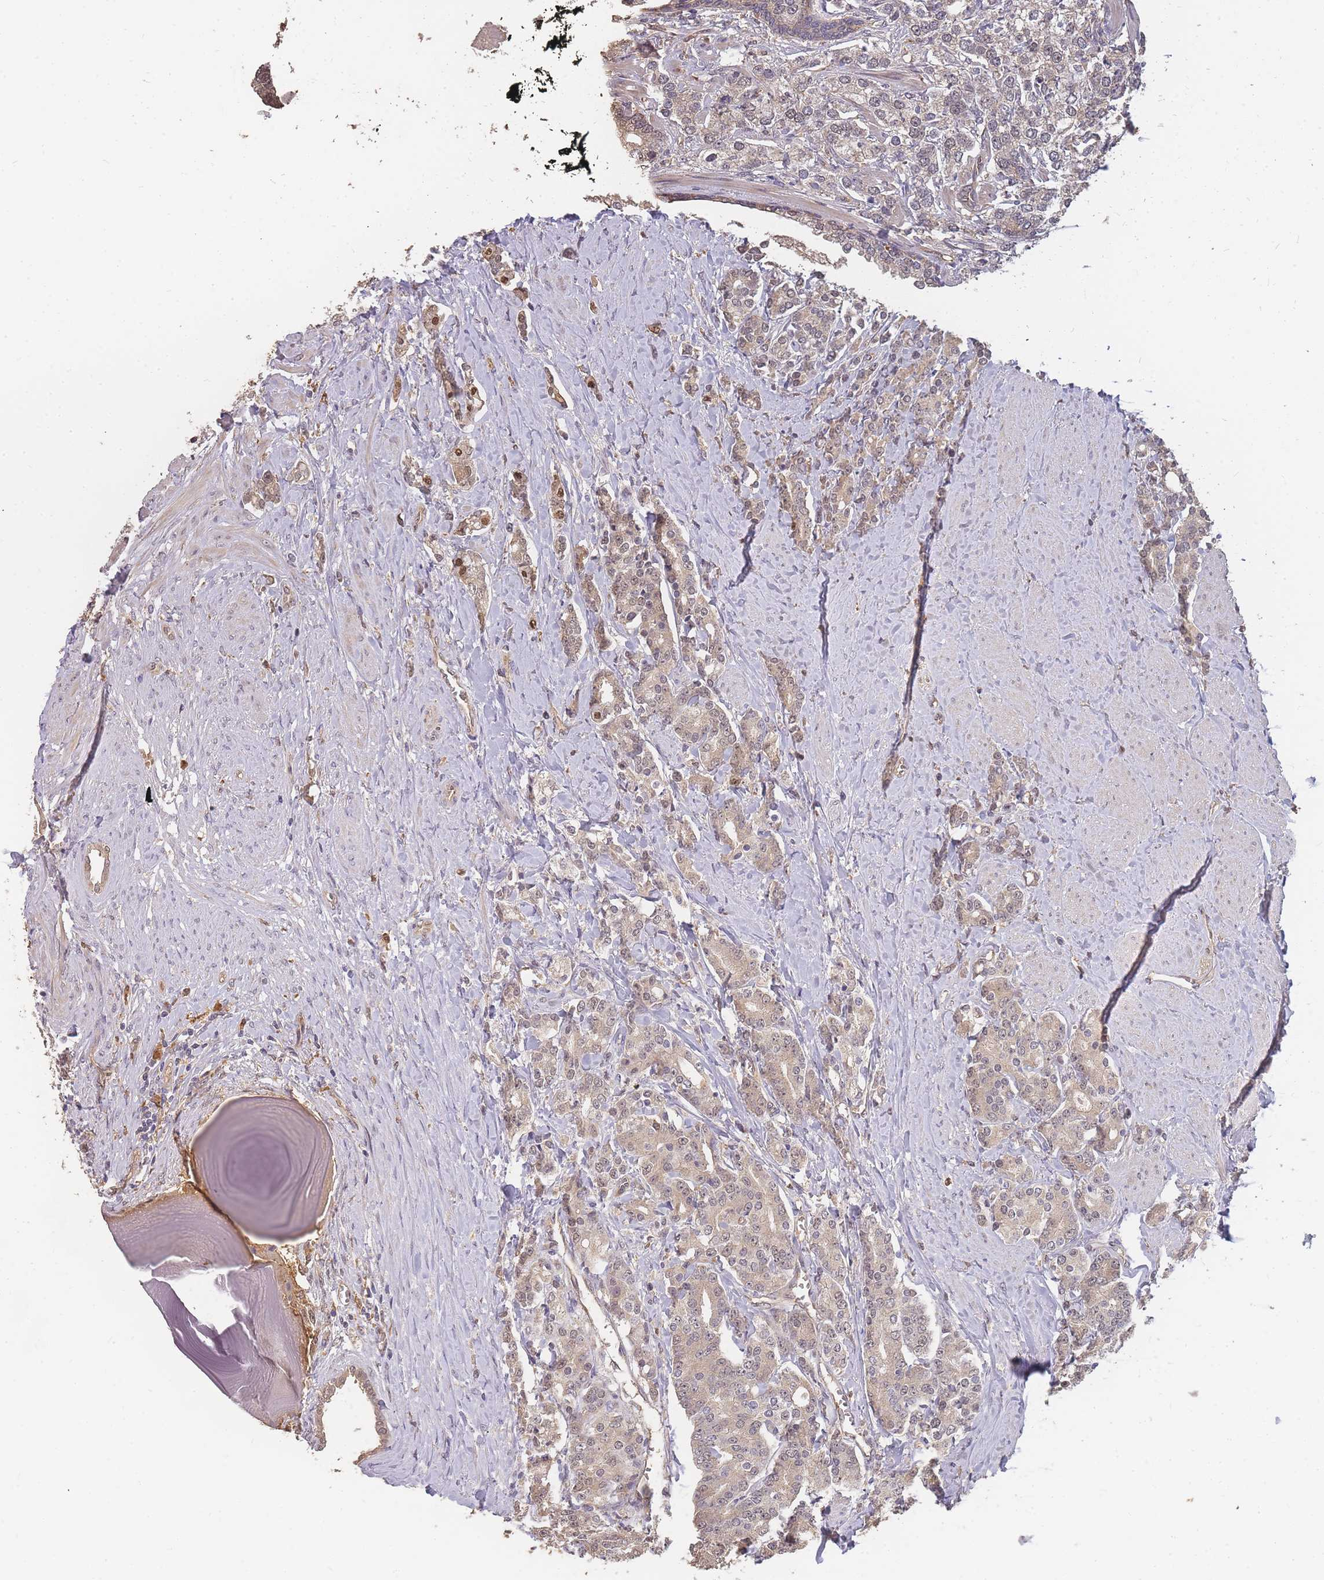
{"staining": {"intensity": "weak", "quantity": ">75%", "location": "cytoplasmic/membranous,nuclear"}, "tissue": "prostate cancer", "cell_type": "Tumor cells", "image_type": "cancer", "snomed": [{"axis": "morphology", "description": "Adenocarcinoma, High grade"}, {"axis": "topography", "description": "Prostate"}], "caption": "Brown immunohistochemical staining in prostate adenocarcinoma (high-grade) displays weak cytoplasmic/membranous and nuclear staining in approximately >75% of tumor cells. (Stains: DAB (3,3'-diaminobenzidine) in brown, nuclei in blue, Microscopy: brightfield microscopy at high magnification).", "gene": "CDKN2AIPNL", "patient": {"sex": "male", "age": 62}}